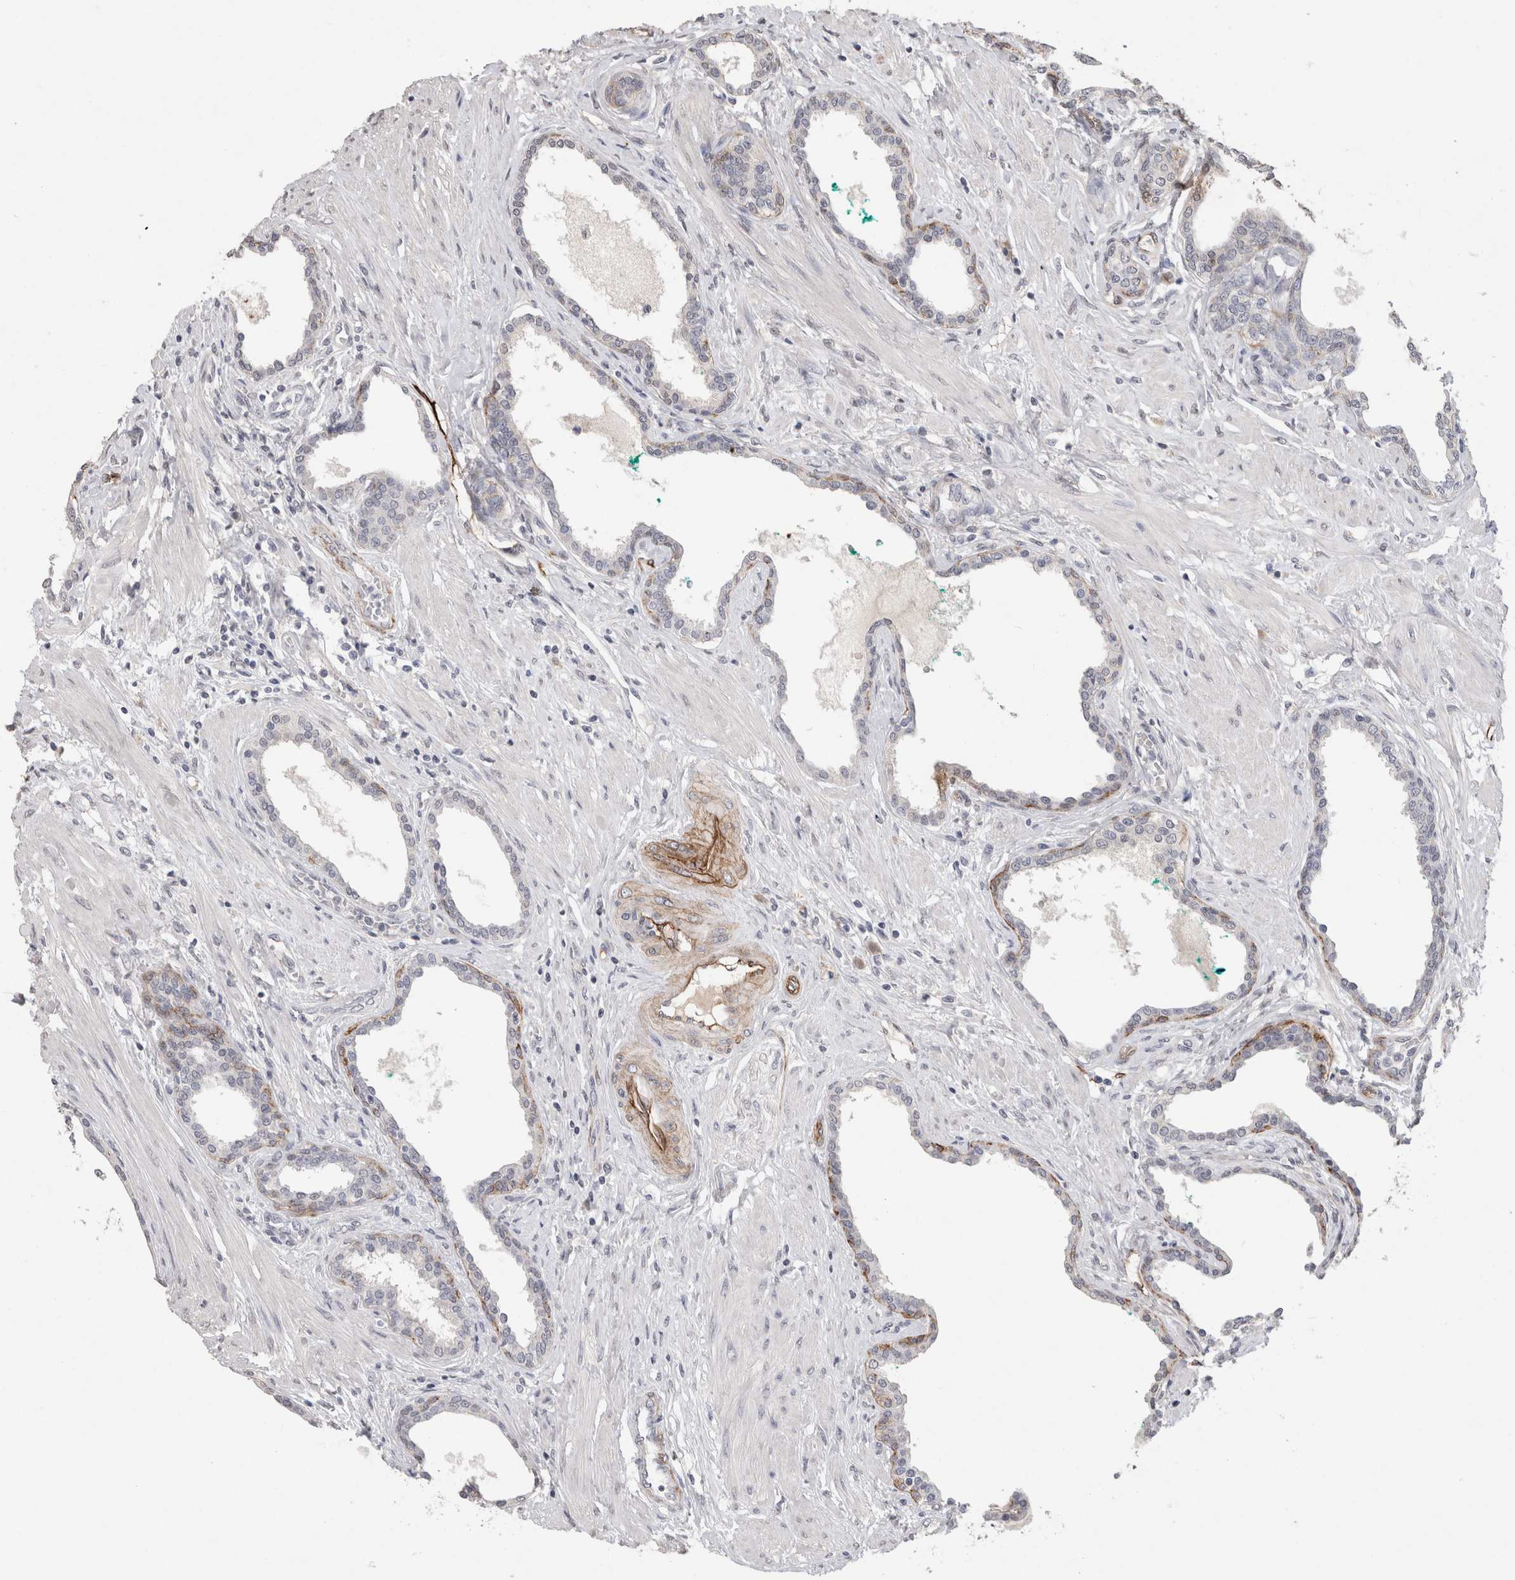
{"staining": {"intensity": "negative", "quantity": "none", "location": "none"}, "tissue": "prostate cancer", "cell_type": "Tumor cells", "image_type": "cancer", "snomed": [{"axis": "morphology", "description": "Adenocarcinoma, High grade"}, {"axis": "topography", "description": "Prostate"}], "caption": "The histopathology image displays no staining of tumor cells in prostate cancer (high-grade adenocarcinoma). The staining was performed using DAB (3,3'-diaminobenzidine) to visualize the protein expression in brown, while the nuclei were stained in blue with hematoxylin (Magnification: 20x).", "gene": "CDH13", "patient": {"sex": "male", "age": 52}}